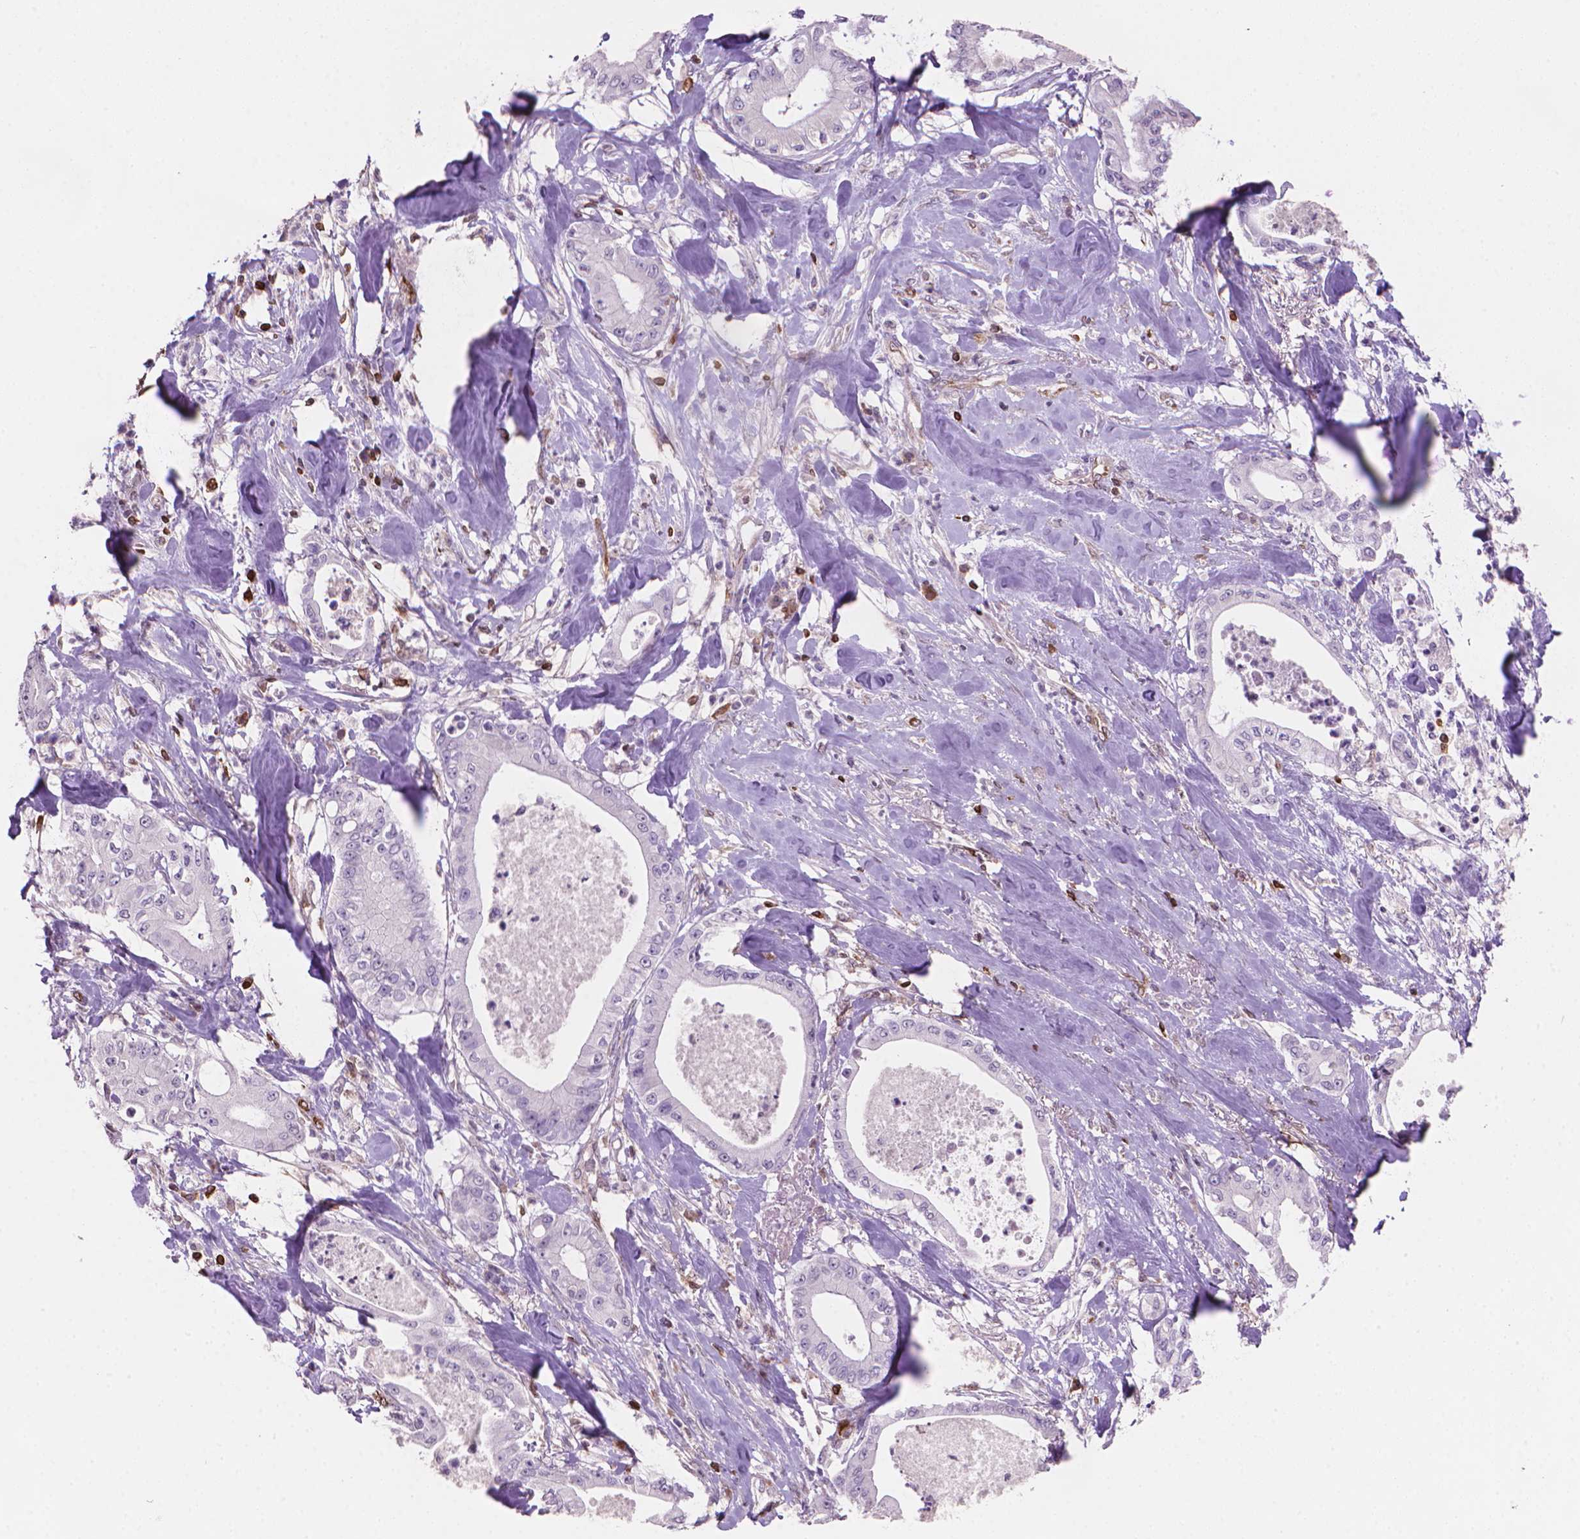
{"staining": {"intensity": "negative", "quantity": "none", "location": "none"}, "tissue": "pancreatic cancer", "cell_type": "Tumor cells", "image_type": "cancer", "snomed": [{"axis": "morphology", "description": "Adenocarcinoma, NOS"}, {"axis": "topography", "description": "Pancreas"}], "caption": "Image shows no protein expression in tumor cells of pancreatic adenocarcinoma tissue.", "gene": "BCL2", "patient": {"sex": "male", "age": 71}}